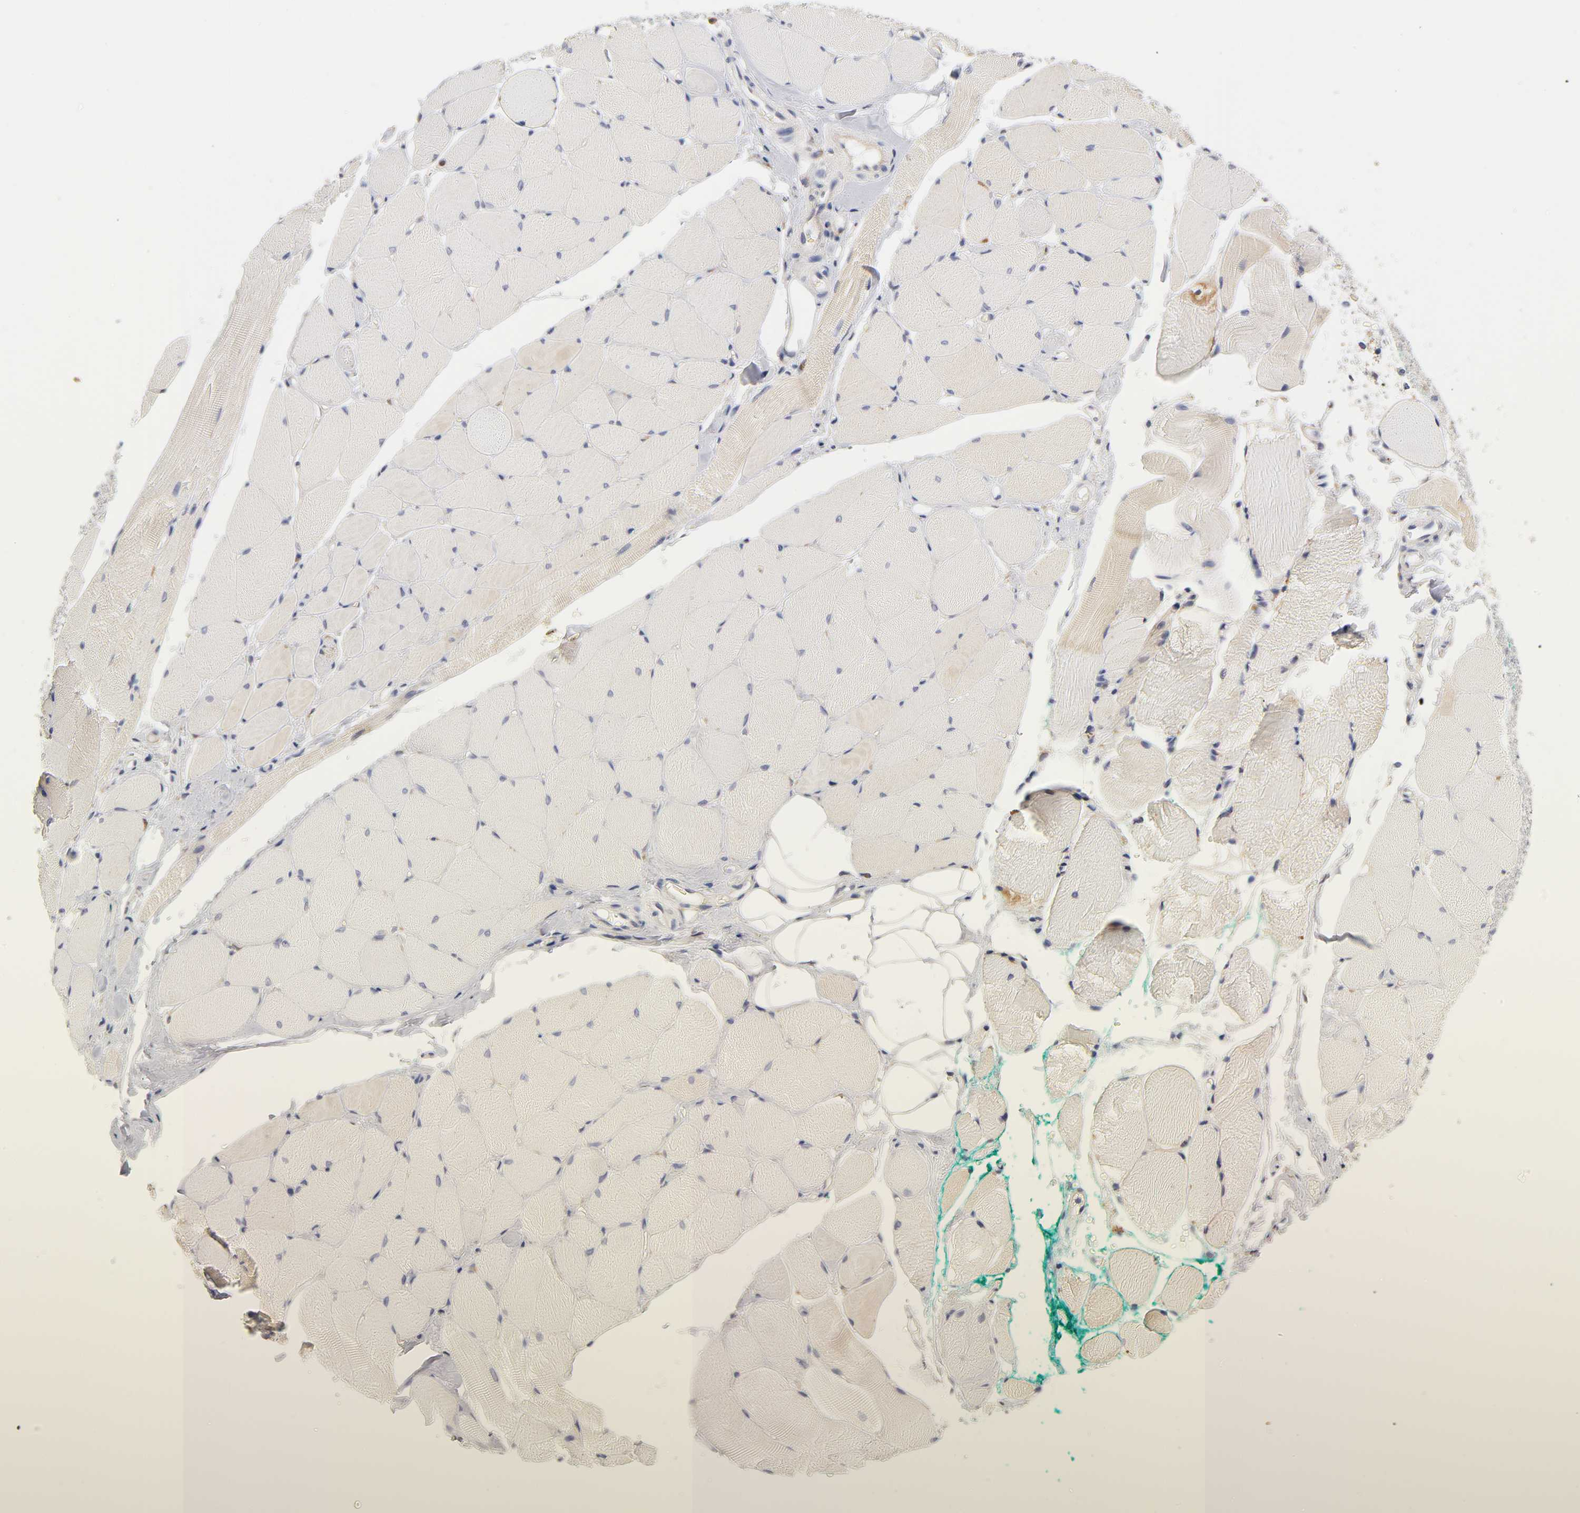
{"staining": {"intensity": "weak", "quantity": "25%-75%", "location": "cytoplasmic/membranous"}, "tissue": "skeletal muscle", "cell_type": "Myocytes", "image_type": "normal", "snomed": [{"axis": "morphology", "description": "Normal tissue, NOS"}, {"axis": "topography", "description": "Skeletal muscle"}, {"axis": "topography", "description": "Peripheral nerve tissue"}], "caption": "This is a photomicrograph of immunohistochemistry (IHC) staining of normal skeletal muscle, which shows weak positivity in the cytoplasmic/membranous of myocytes.", "gene": "LAMB1", "patient": {"sex": "female", "age": 84}}